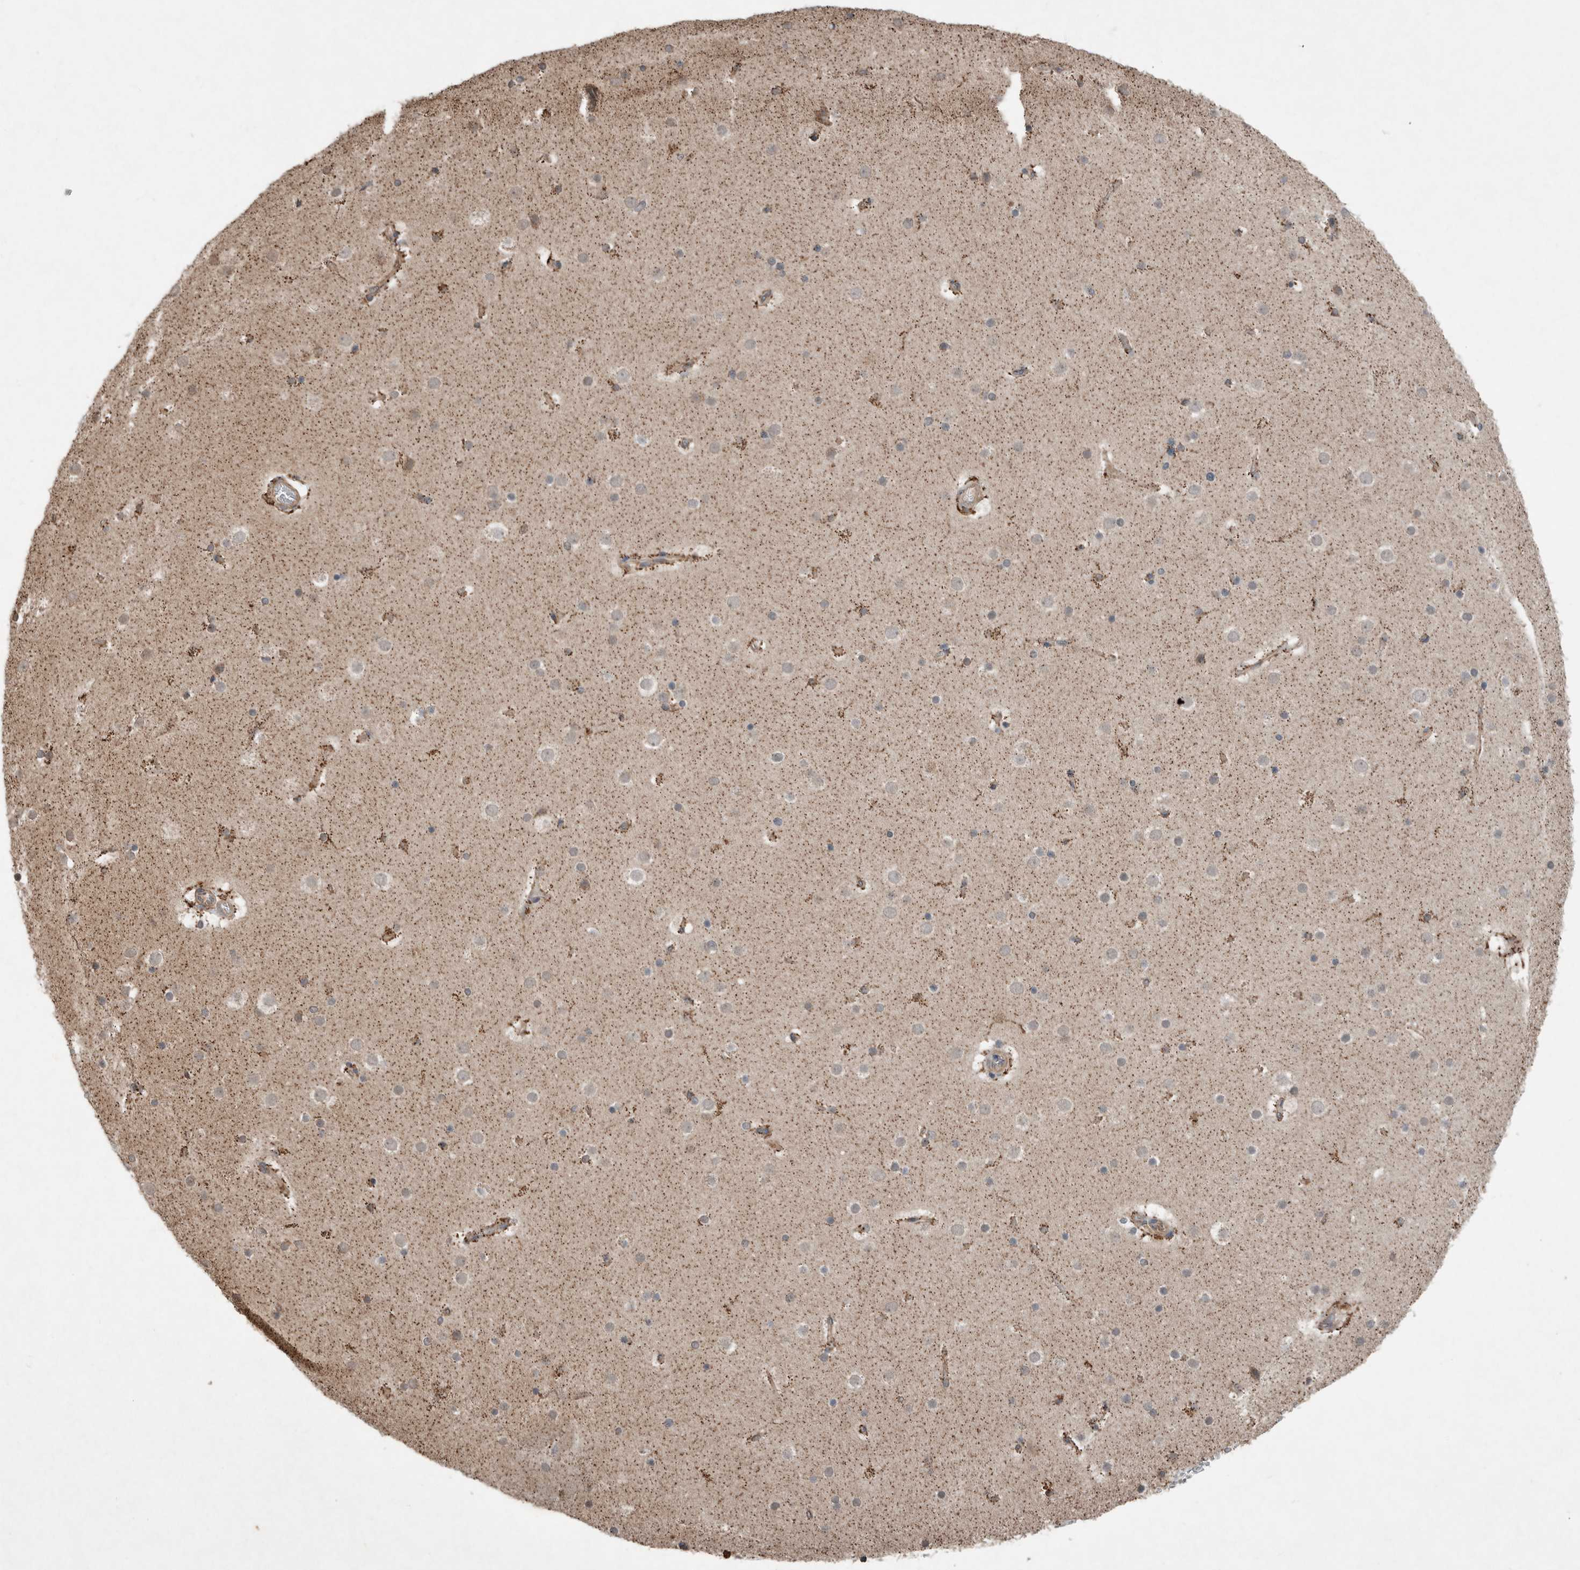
{"staining": {"intensity": "weak", "quantity": ">75%", "location": "cytoplasmic/membranous"}, "tissue": "cerebral cortex", "cell_type": "Endothelial cells", "image_type": "normal", "snomed": [{"axis": "morphology", "description": "Normal tissue, NOS"}, {"axis": "topography", "description": "Cerebral cortex"}], "caption": "Immunohistochemical staining of normal cerebral cortex exhibits >75% levels of weak cytoplasmic/membranous protein positivity in about >75% of endothelial cells. (DAB IHC with brightfield microscopy, high magnification).", "gene": "KLK14", "patient": {"sex": "male", "age": 57}}